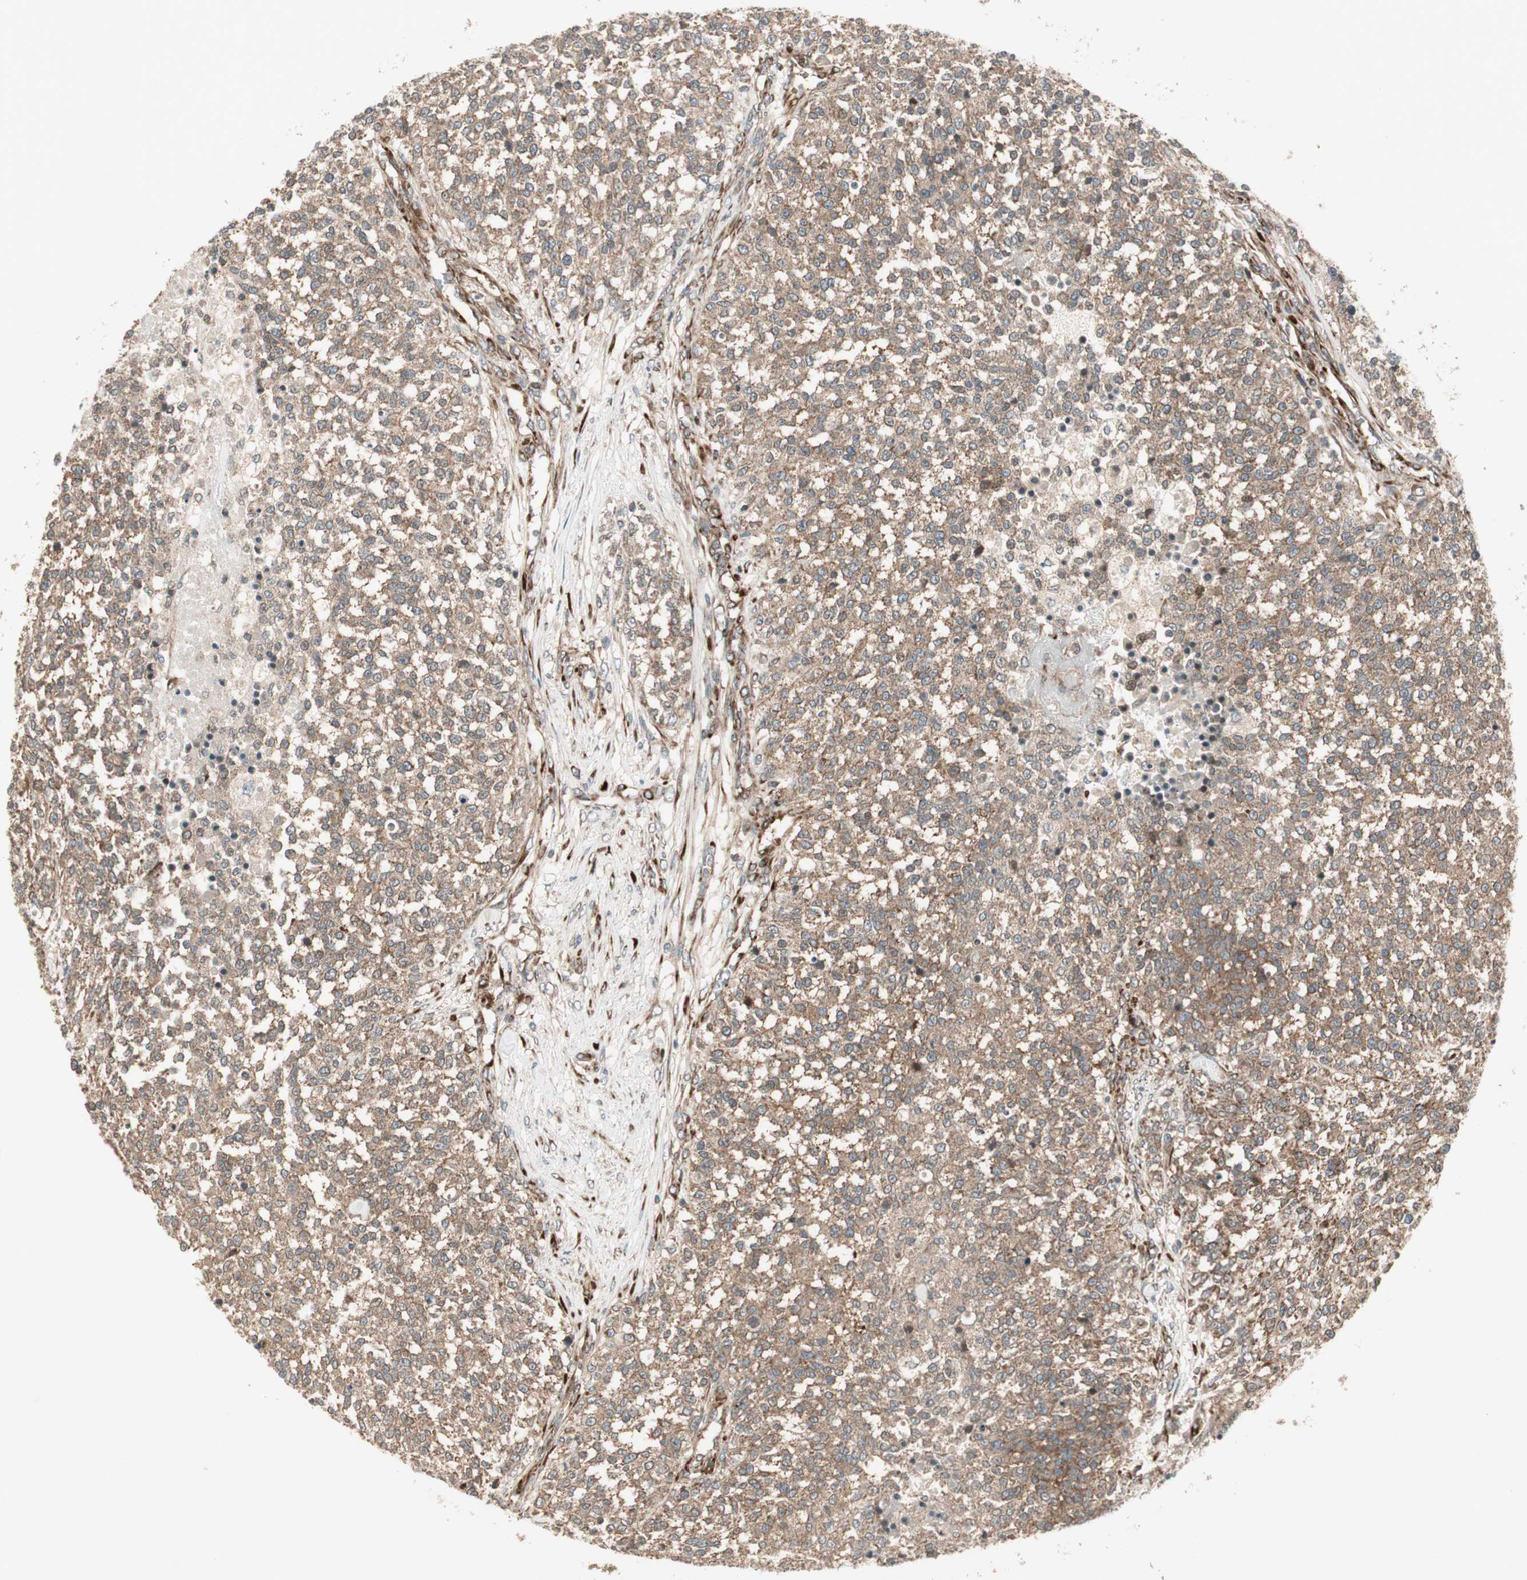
{"staining": {"intensity": "weak", "quantity": ">75%", "location": "cytoplasmic/membranous"}, "tissue": "testis cancer", "cell_type": "Tumor cells", "image_type": "cancer", "snomed": [{"axis": "morphology", "description": "Seminoma, NOS"}, {"axis": "topography", "description": "Testis"}], "caption": "Brown immunohistochemical staining in human testis cancer (seminoma) displays weak cytoplasmic/membranous positivity in about >75% of tumor cells.", "gene": "PPP2R5E", "patient": {"sex": "male", "age": 59}}